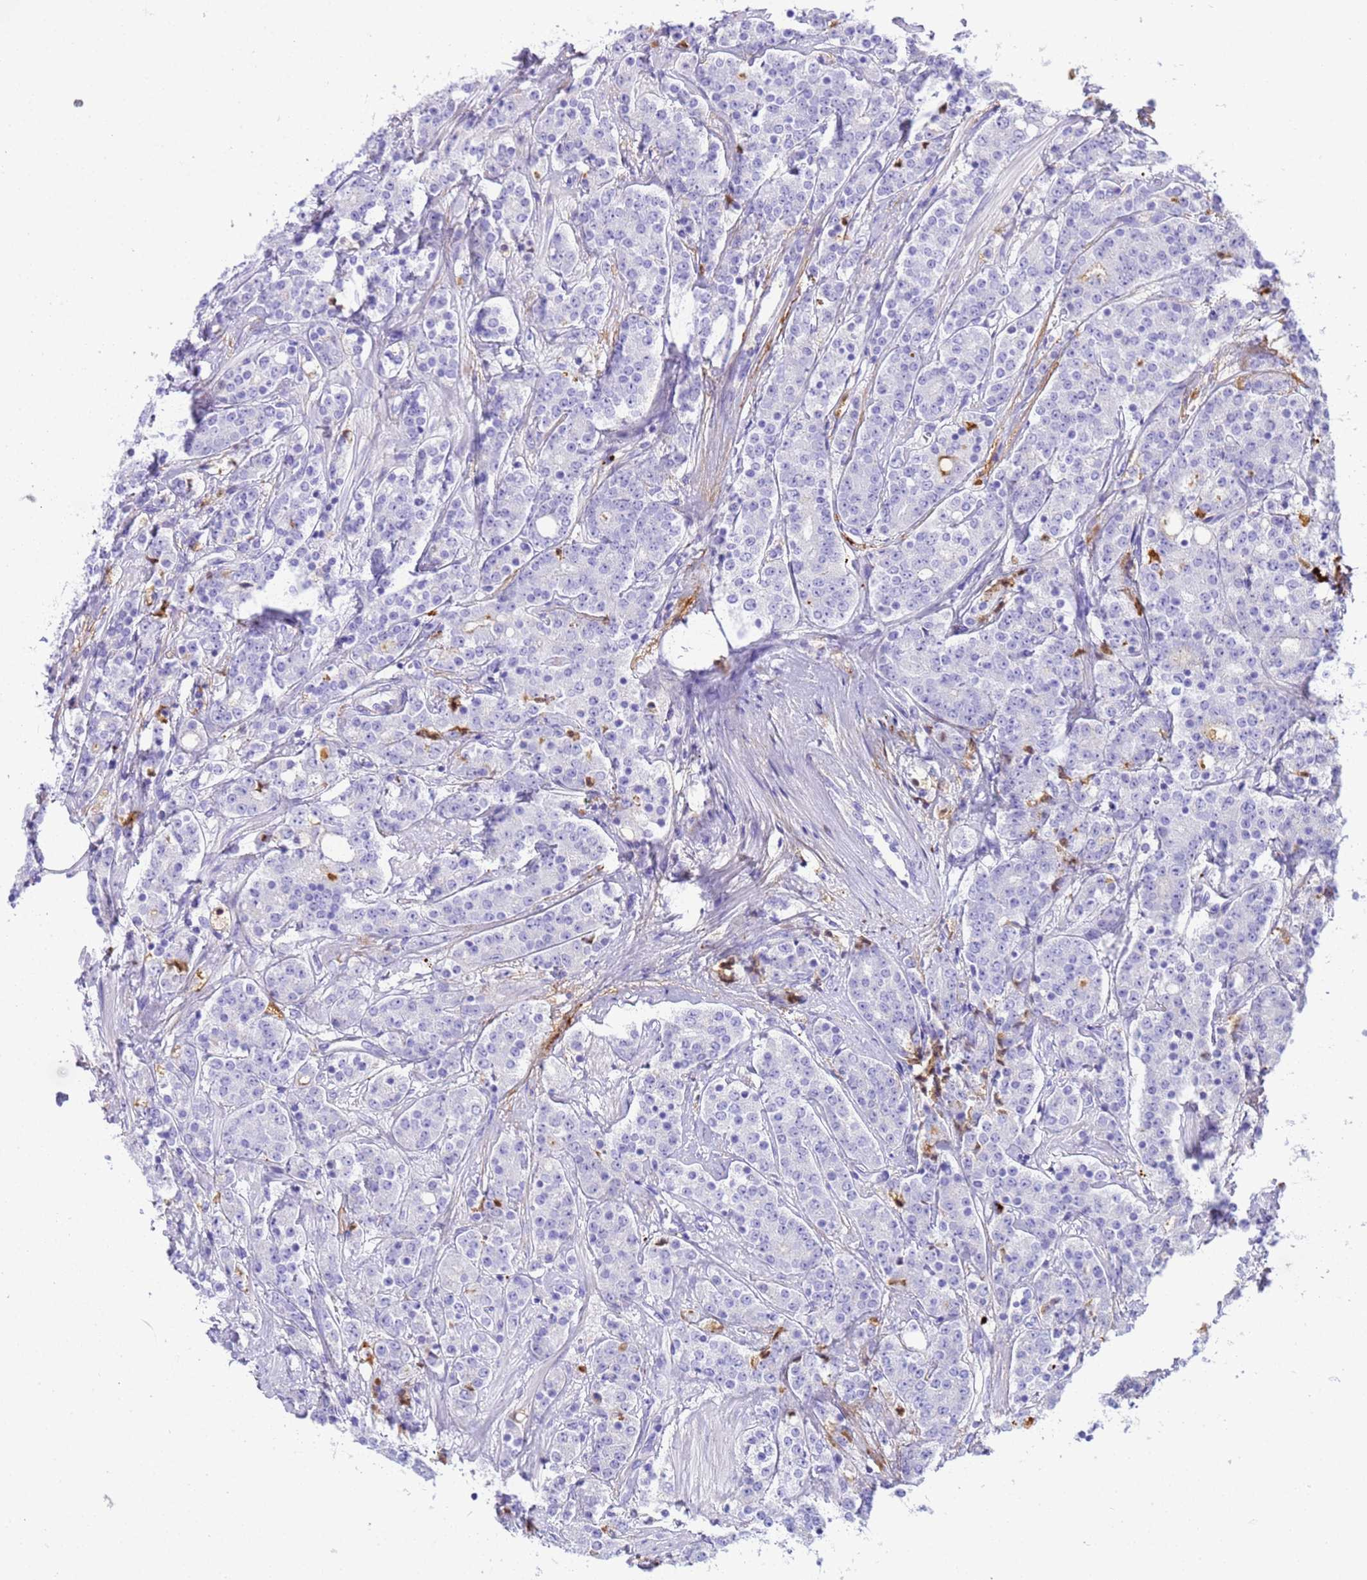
{"staining": {"intensity": "negative", "quantity": "none", "location": "none"}, "tissue": "prostate cancer", "cell_type": "Tumor cells", "image_type": "cancer", "snomed": [{"axis": "morphology", "description": "Adenocarcinoma, High grade"}, {"axis": "topography", "description": "Prostate"}], "caption": "Prostate cancer was stained to show a protein in brown. There is no significant staining in tumor cells.", "gene": "CFHR2", "patient": {"sex": "male", "age": 62}}